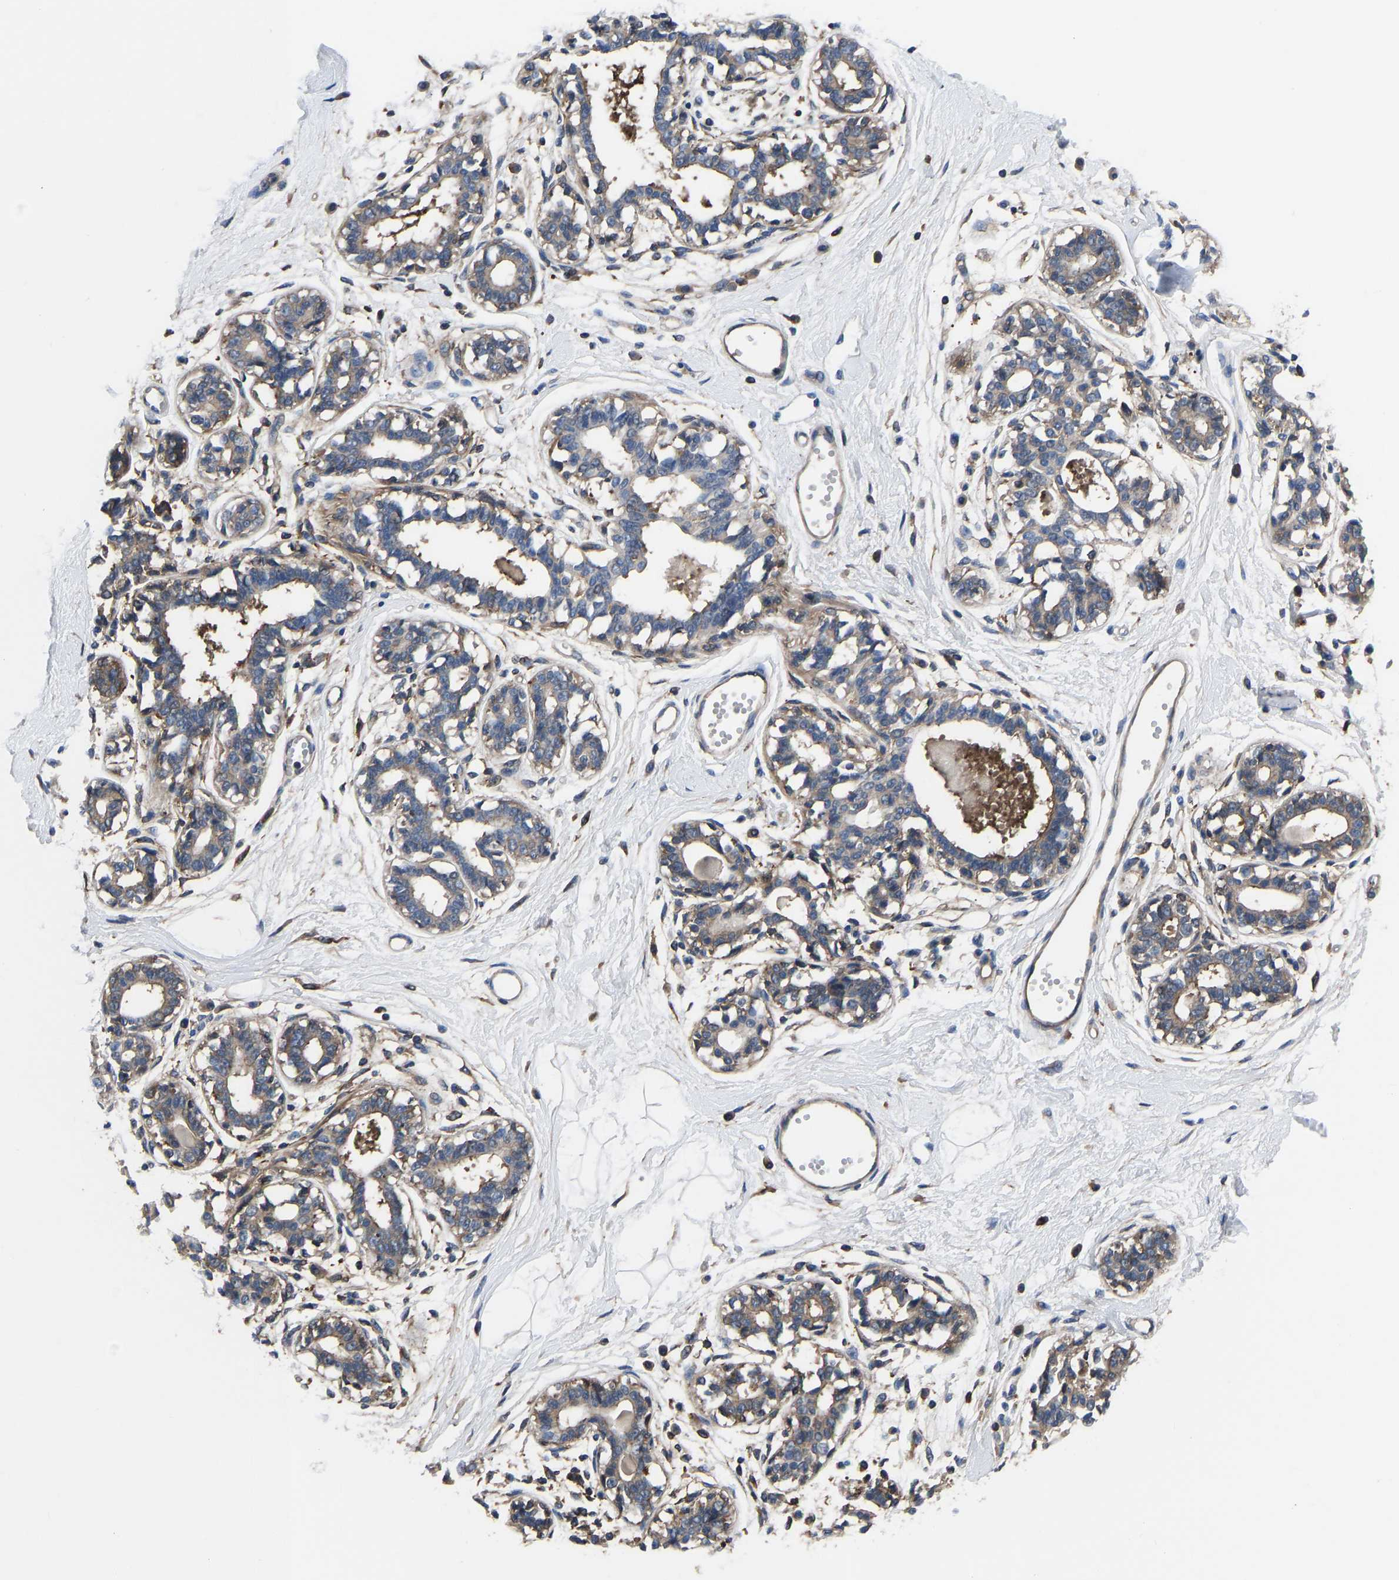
{"staining": {"intensity": "negative", "quantity": "none", "location": "none"}, "tissue": "breast", "cell_type": "Adipocytes", "image_type": "normal", "snomed": [{"axis": "morphology", "description": "Normal tissue, NOS"}, {"axis": "topography", "description": "Breast"}], "caption": "Immunohistochemistry (IHC) photomicrograph of benign human breast stained for a protein (brown), which demonstrates no positivity in adipocytes. Brightfield microscopy of immunohistochemistry stained with DAB (3,3'-diaminobenzidine) (brown) and hematoxylin (blue), captured at high magnification.", "gene": "PRKAR1A", "patient": {"sex": "female", "age": 45}}